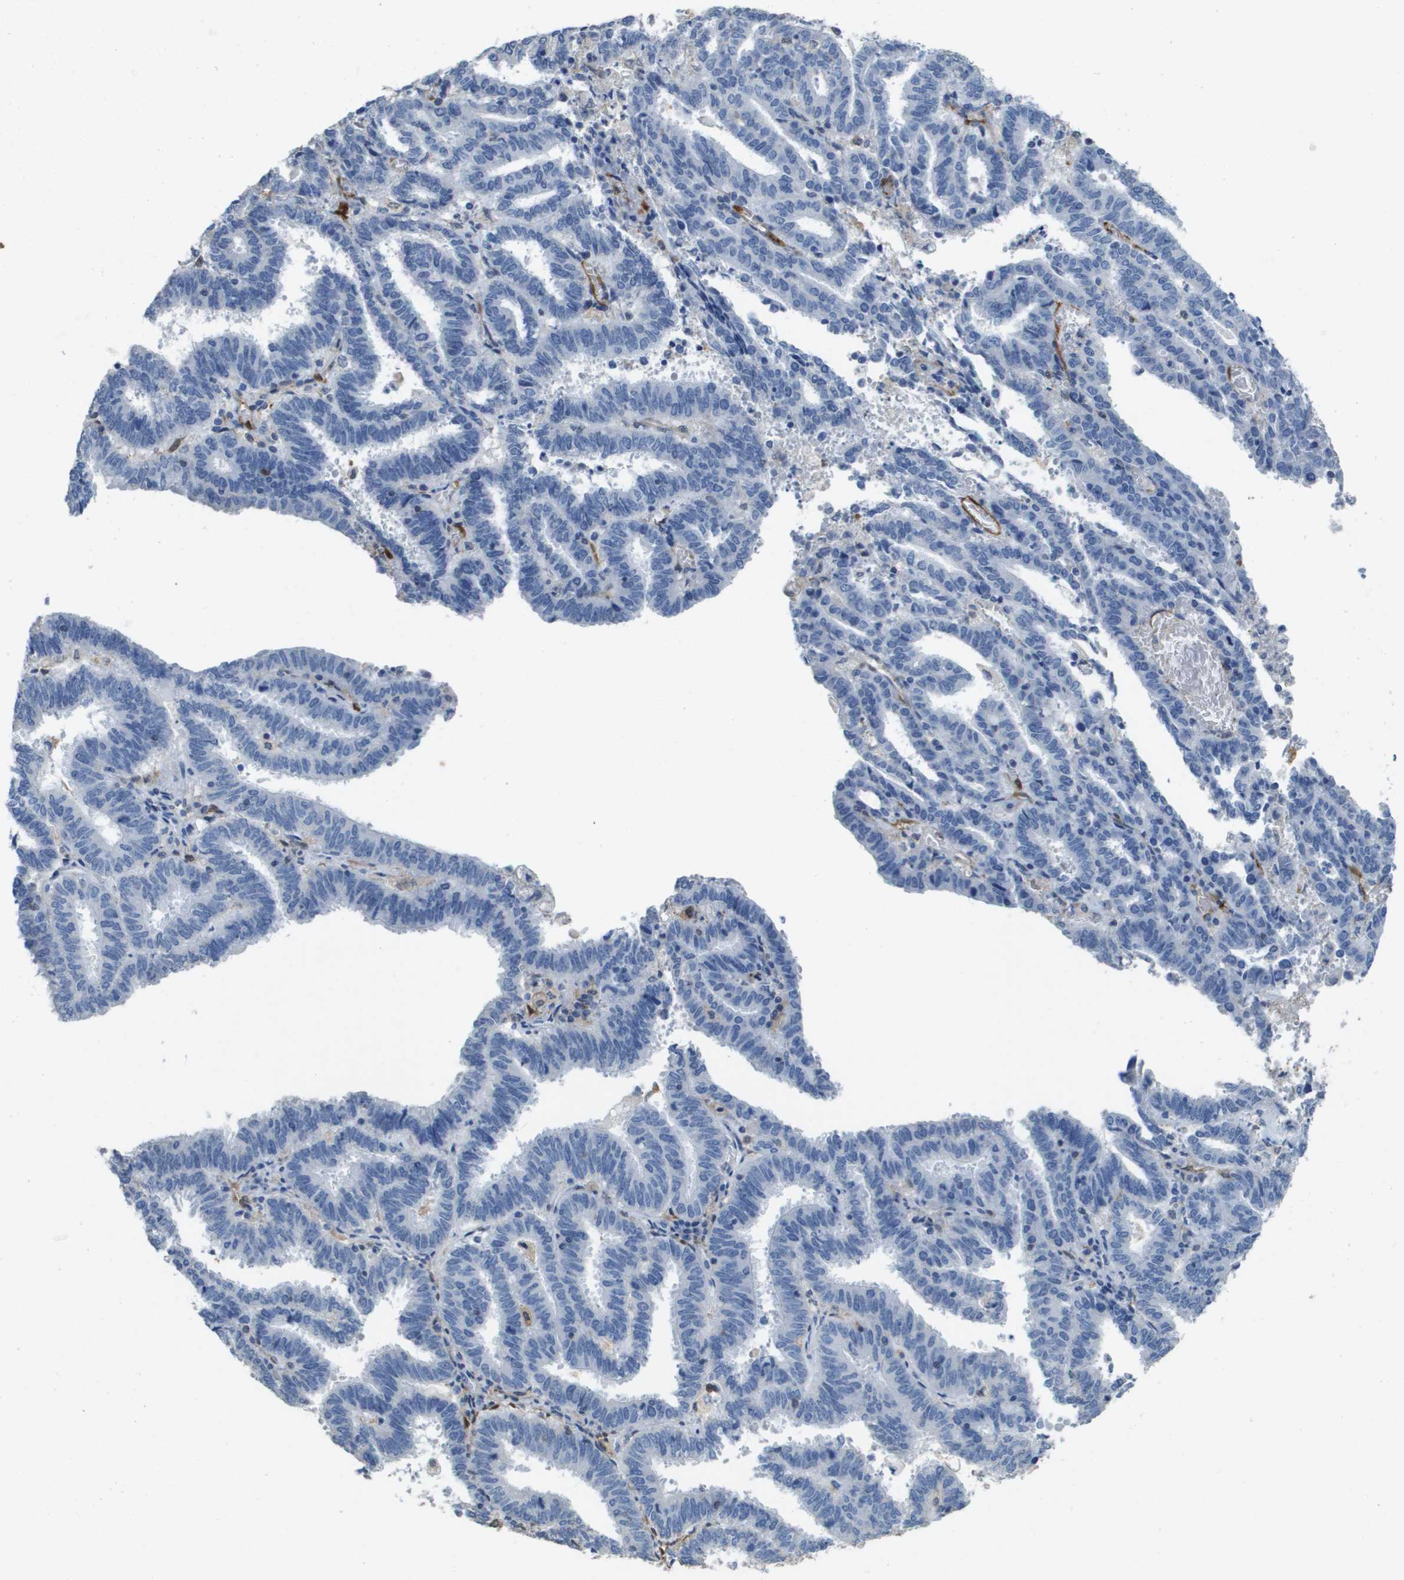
{"staining": {"intensity": "negative", "quantity": "none", "location": "none"}, "tissue": "endometrial cancer", "cell_type": "Tumor cells", "image_type": "cancer", "snomed": [{"axis": "morphology", "description": "Adenocarcinoma, NOS"}, {"axis": "topography", "description": "Uterus"}], "caption": "A micrograph of endometrial adenocarcinoma stained for a protein exhibits no brown staining in tumor cells. Nuclei are stained in blue.", "gene": "FABP5", "patient": {"sex": "female", "age": 83}}